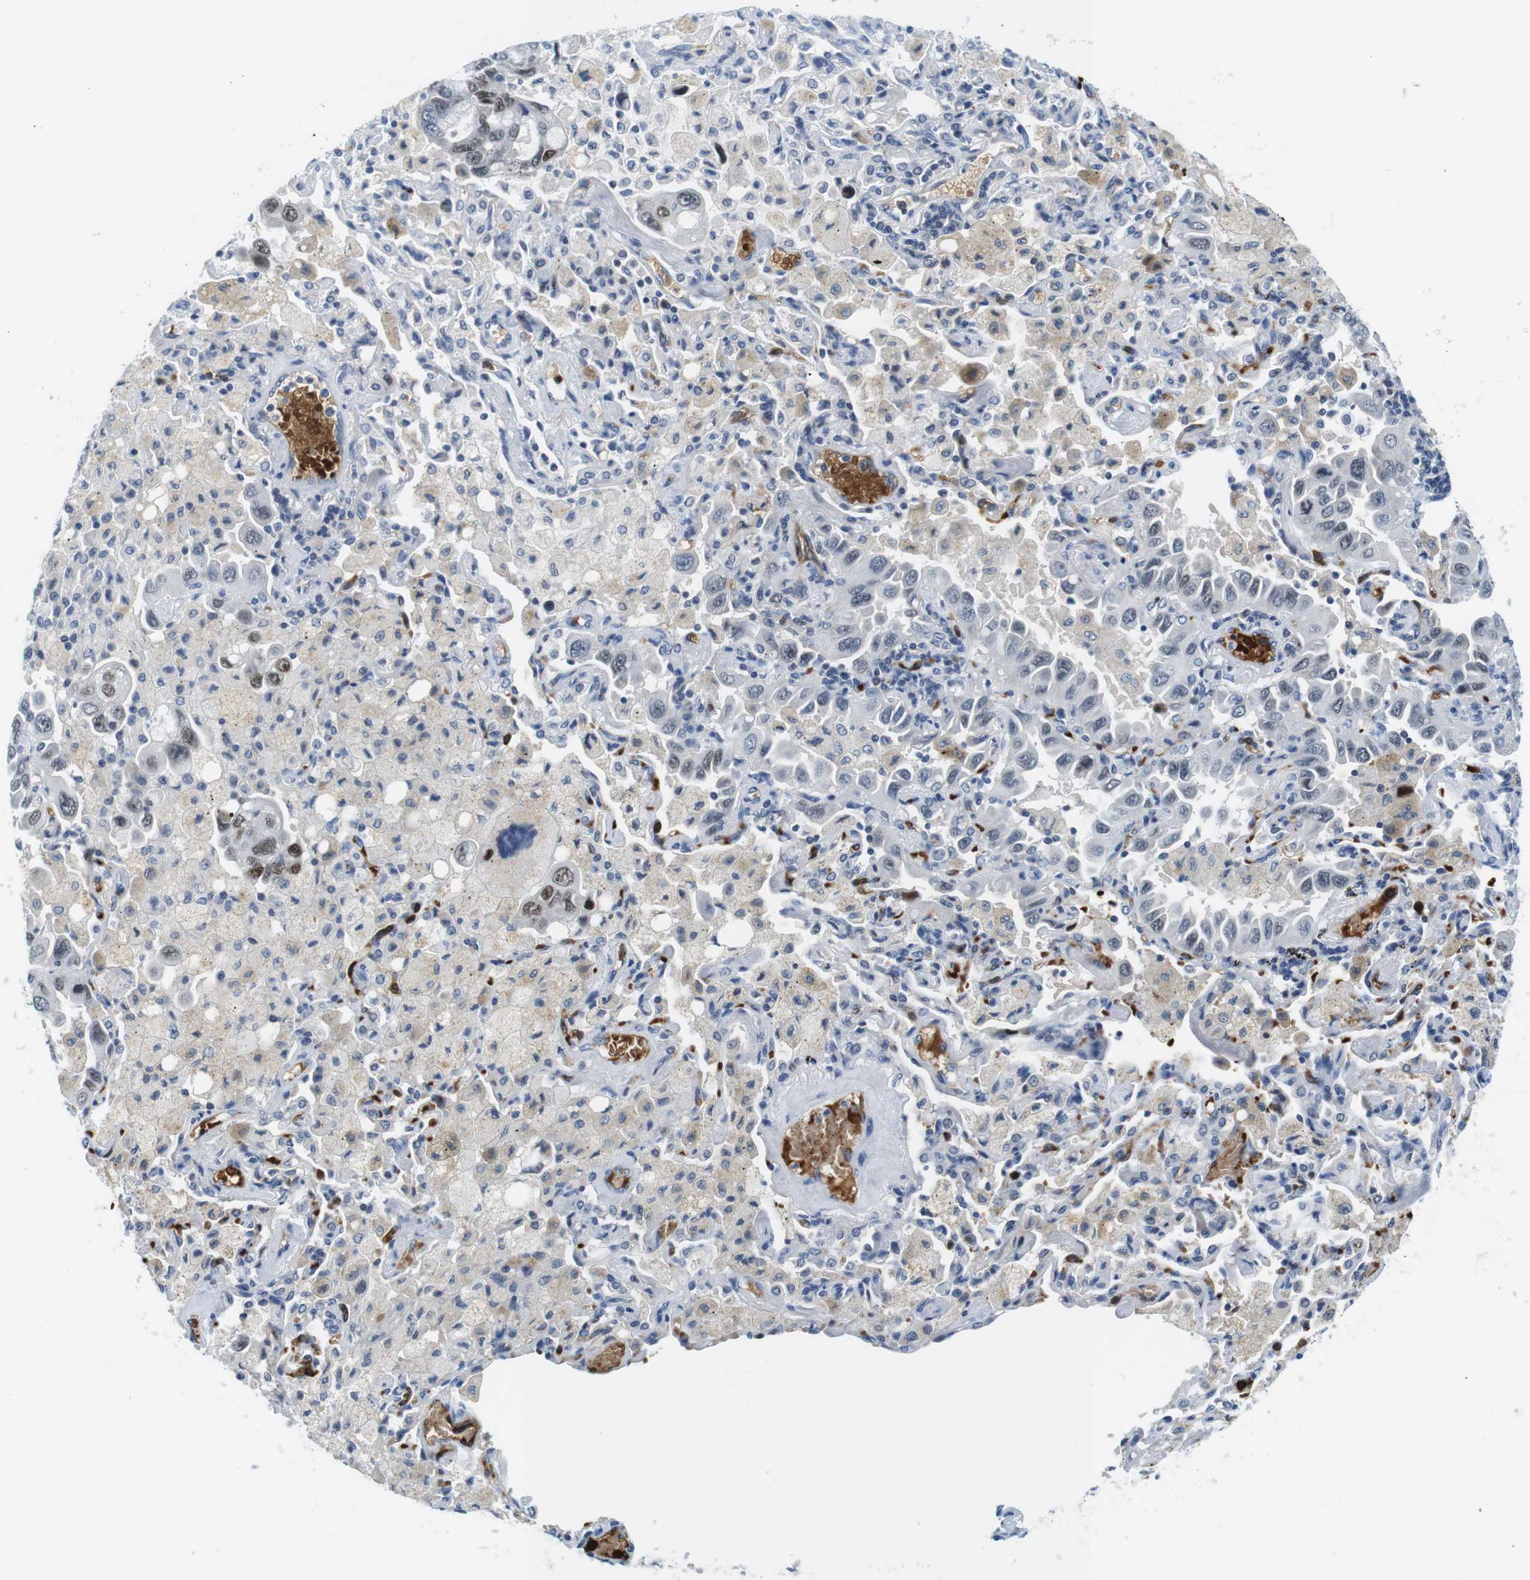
{"staining": {"intensity": "strong", "quantity": "25%-75%", "location": "nuclear"}, "tissue": "lung cancer", "cell_type": "Tumor cells", "image_type": "cancer", "snomed": [{"axis": "morphology", "description": "Adenocarcinoma, NOS"}, {"axis": "topography", "description": "Lung"}], "caption": "High-magnification brightfield microscopy of lung cancer stained with DAB (brown) and counterstained with hematoxylin (blue). tumor cells exhibit strong nuclear staining is appreciated in approximately25%-75% of cells.", "gene": "TFAP2C", "patient": {"sex": "male", "age": 64}}